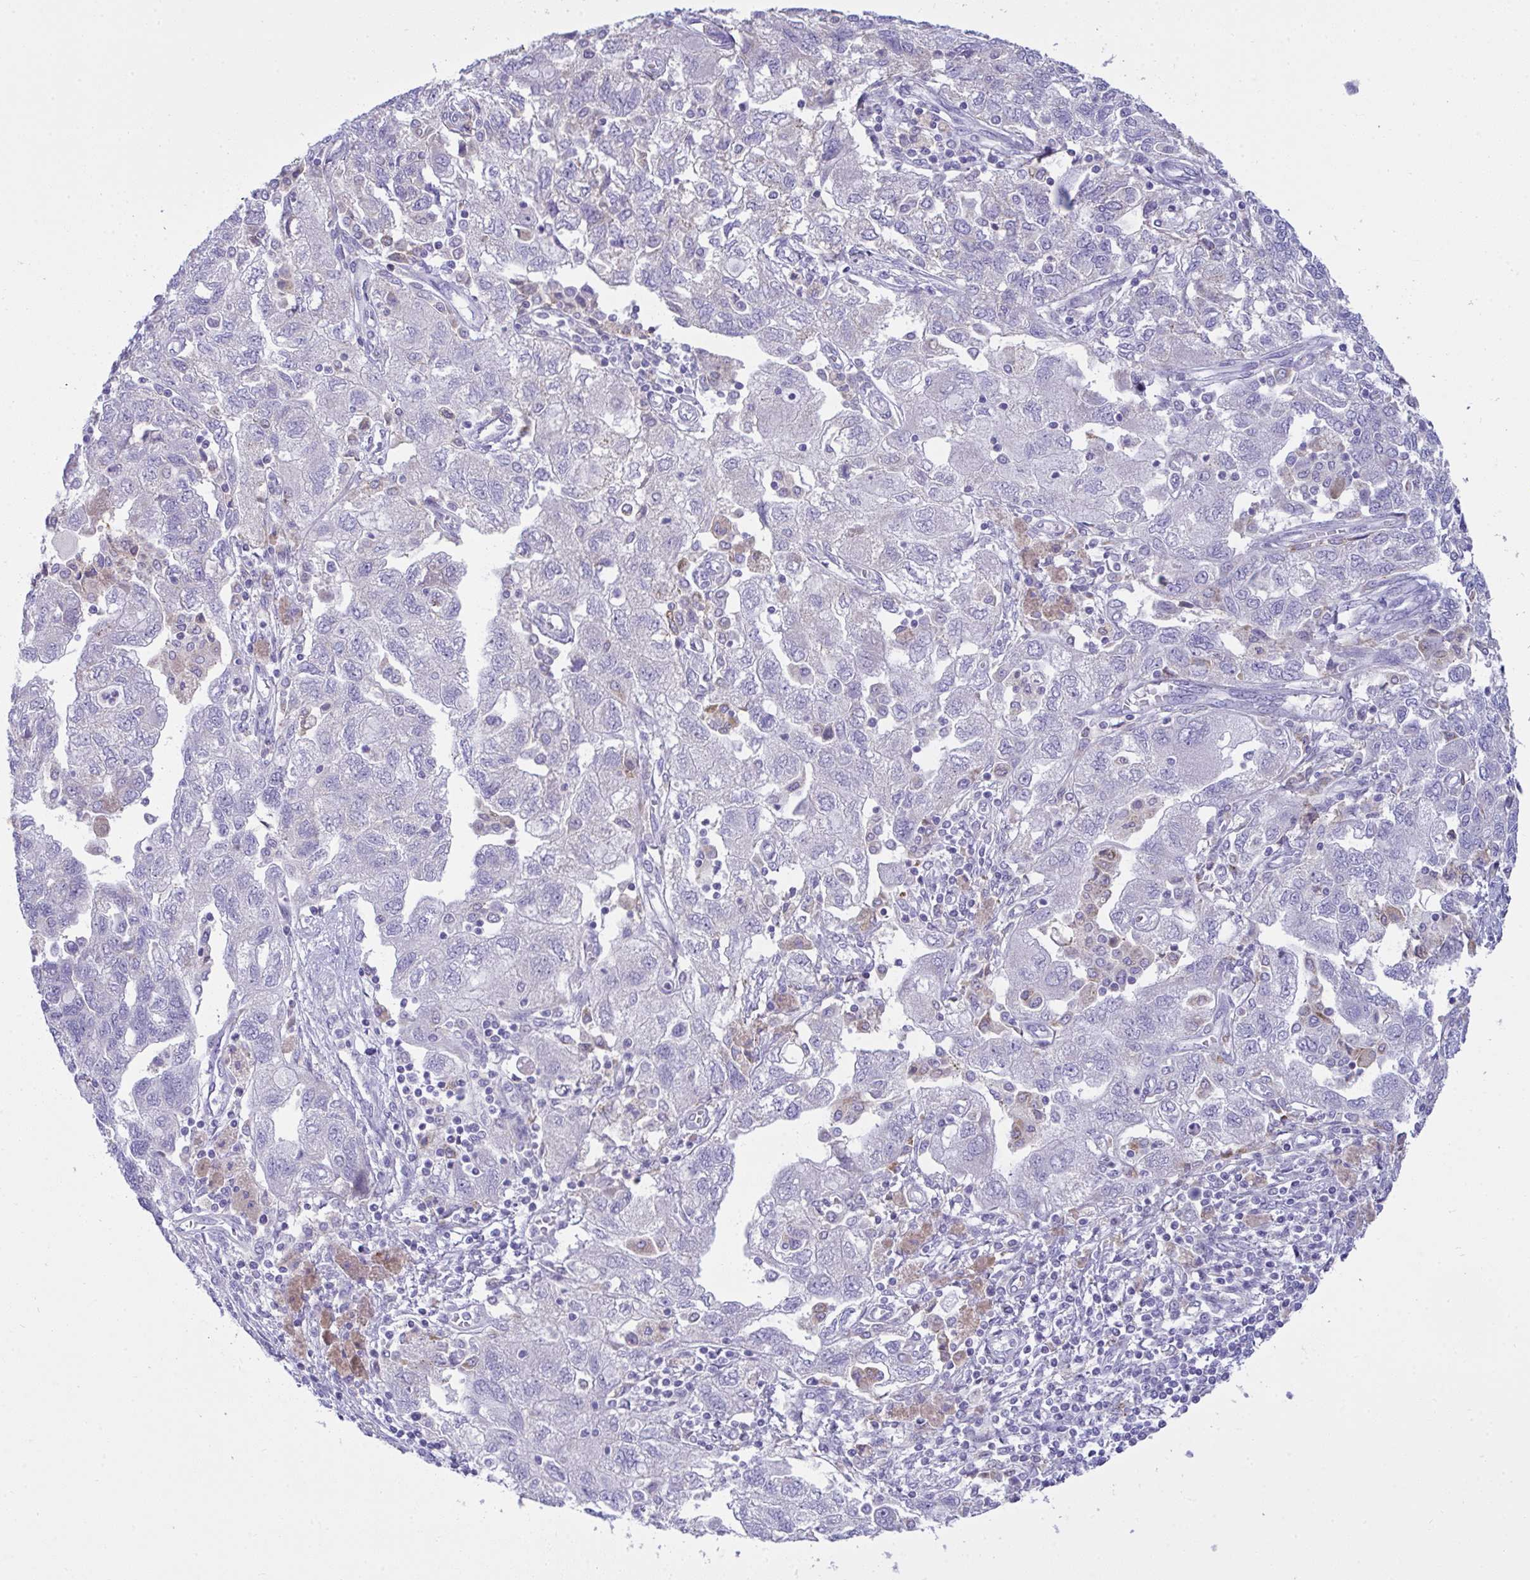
{"staining": {"intensity": "negative", "quantity": "none", "location": "none"}, "tissue": "ovarian cancer", "cell_type": "Tumor cells", "image_type": "cancer", "snomed": [{"axis": "morphology", "description": "Carcinoma, NOS"}, {"axis": "morphology", "description": "Cystadenocarcinoma, serous, NOS"}, {"axis": "topography", "description": "Ovary"}], "caption": "An IHC photomicrograph of ovarian cancer (carcinoma) is shown. There is no staining in tumor cells of ovarian cancer (carcinoma).", "gene": "RGPD5", "patient": {"sex": "female", "age": 69}}